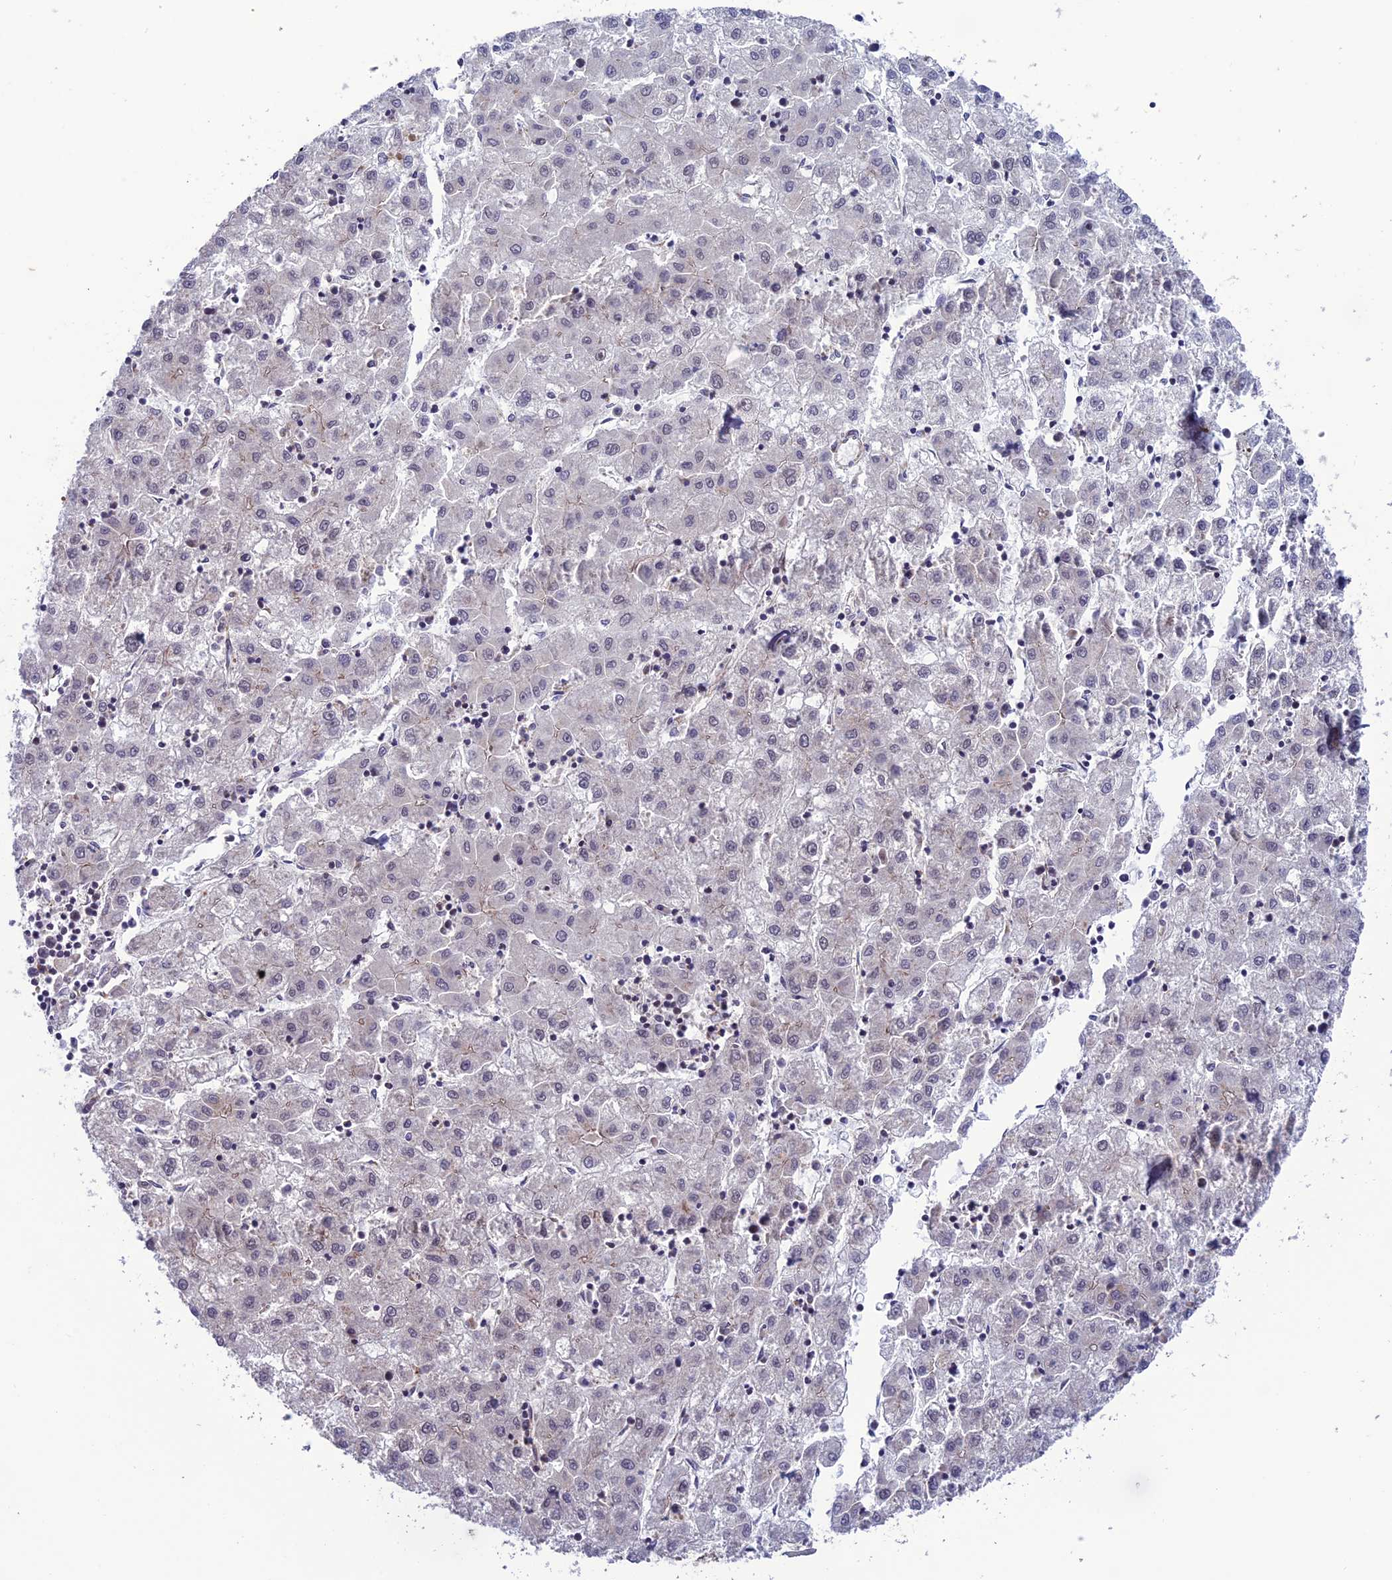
{"staining": {"intensity": "negative", "quantity": "none", "location": "none"}, "tissue": "liver cancer", "cell_type": "Tumor cells", "image_type": "cancer", "snomed": [{"axis": "morphology", "description": "Carcinoma, Hepatocellular, NOS"}, {"axis": "topography", "description": "Liver"}], "caption": "Hepatocellular carcinoma (liver) was stained to show a protein in brown. There is no significant positivity in tumor cells.", "gene": "TNIP3", "patient": {"sex": "male", "age": 72}}